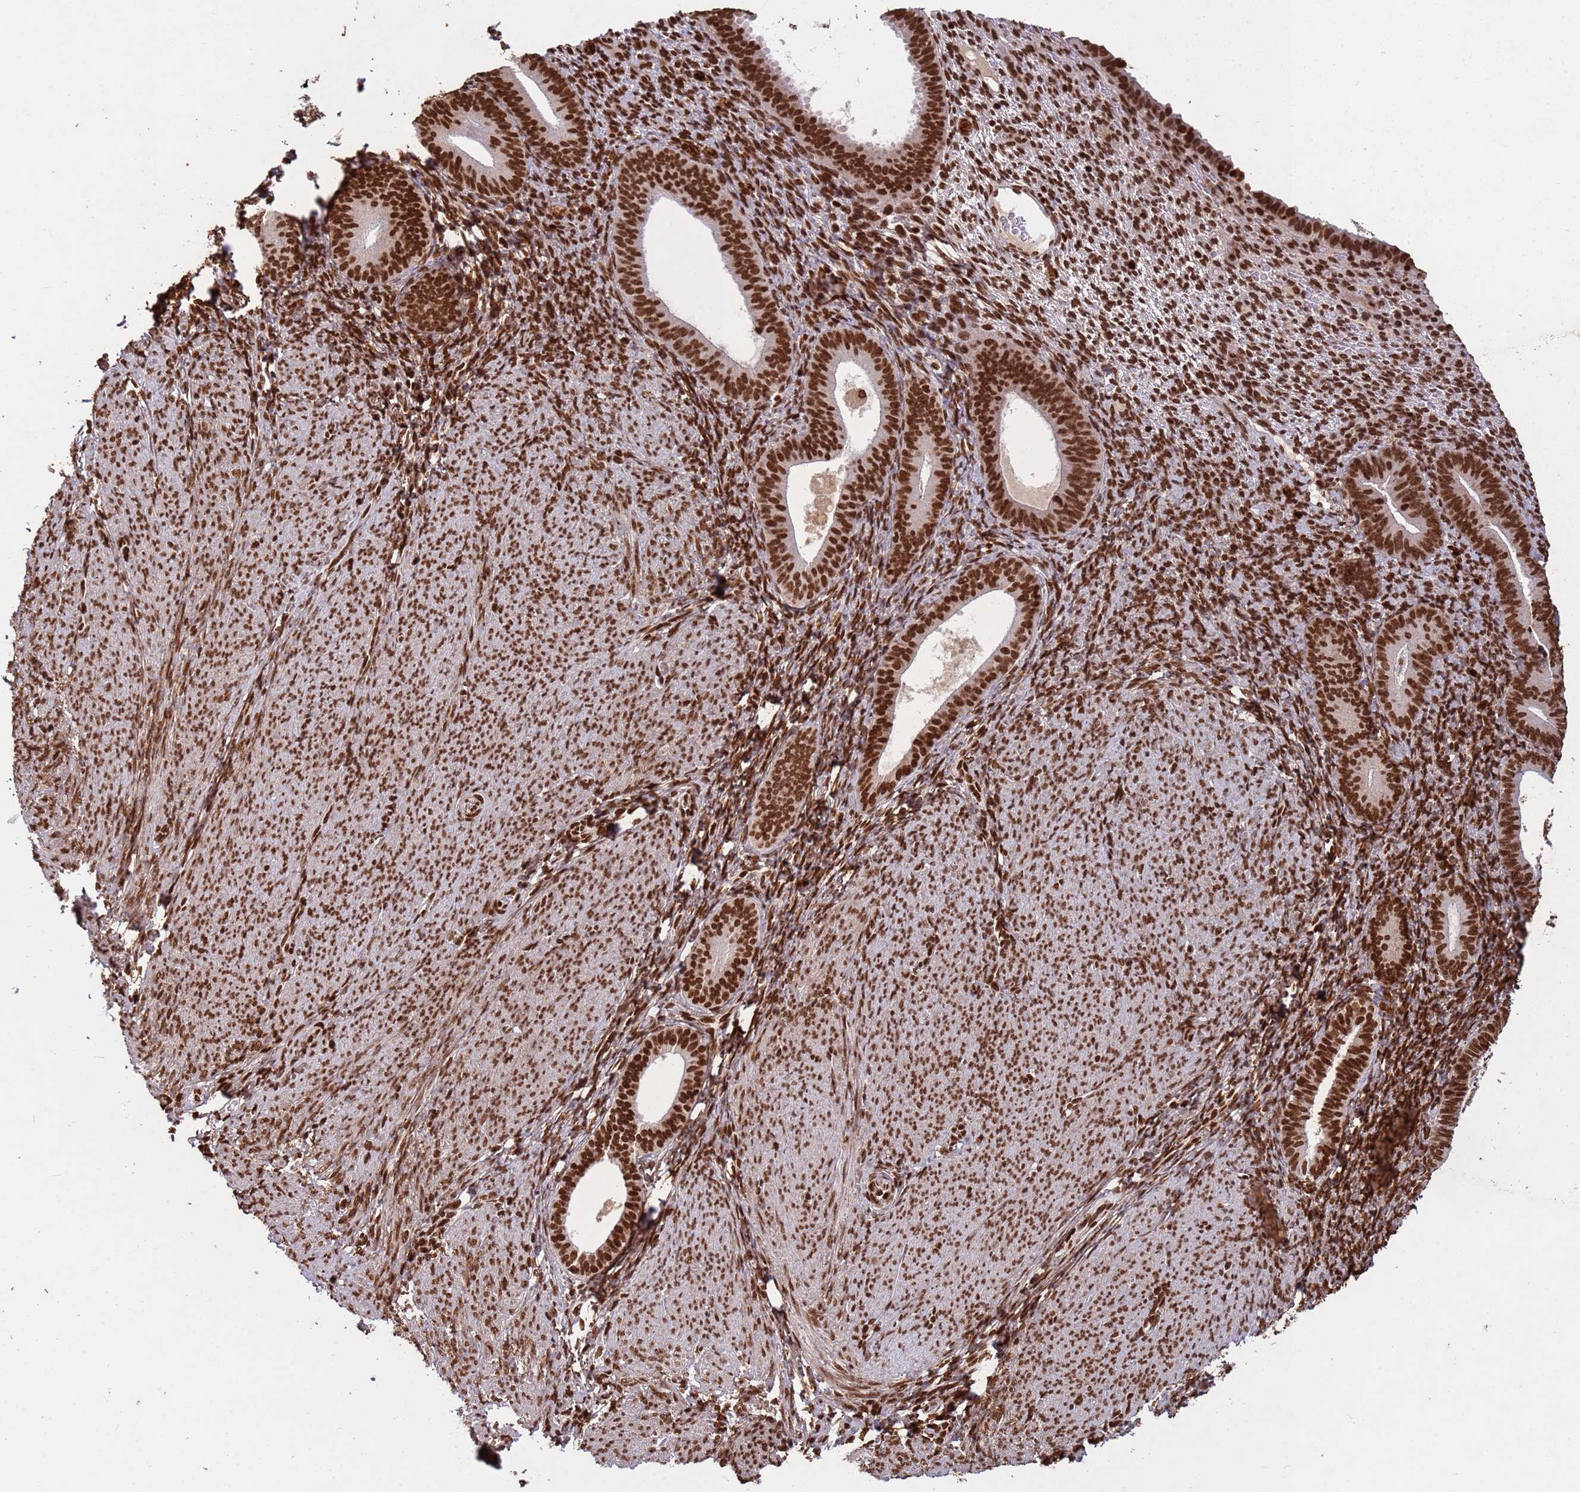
{"staining": {"intensity": "strong", "quantity": ">75%", "location": "nuclear"}, "tissue": "endometrium", "cell_type": "Cells in endometrial stroma", "image_type": "normal", "snomed": [{"axis": "morphology", "description": "Normal tissue, NOS"}, {"axis": "topography", "description": "Endometrium"}], "caption": "Endometrium stained with DAB (3,3'-diaminobenzidine) immunohistochemistry demonstrates high levels of strong nuclear positivity in about >75% of cells in endometrial stroma.", "gene": "H3", "patient": {"sex": "female", "age": 65}}